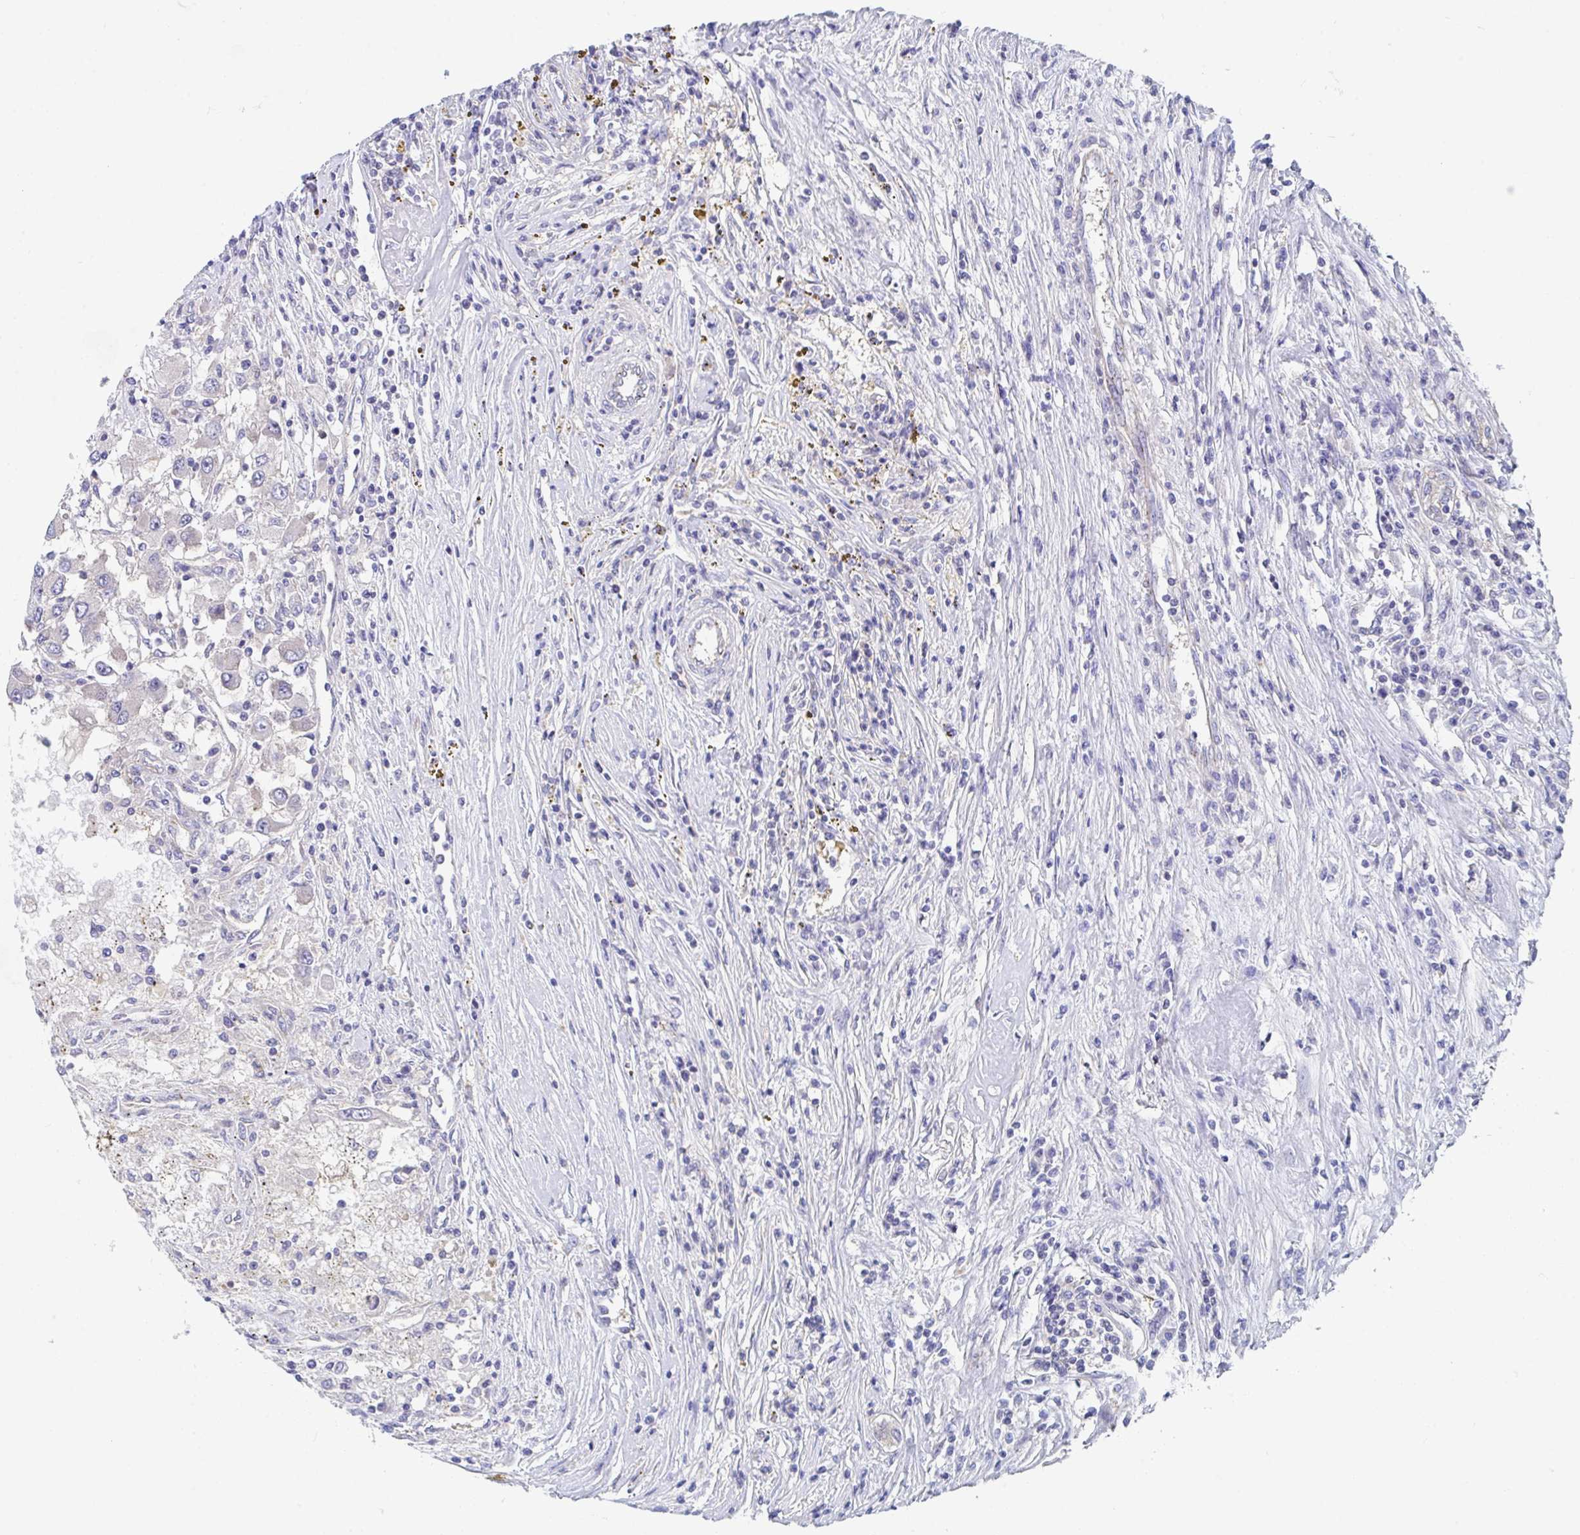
{"staining": {"intensity": "negative", "quantity": "none", "location": "none"}, "tissue": "renal cancer", "cell_type": "Tumor cells", "image_type": "cancer", "snomed": [{"axis": "morphology", "description": "Adenocarcinoma, NOS"}, {"axis": "topography", "description": "Kidney"}], "caption": "A histopathology image of renal cancer stained for a protein exhibits no brown staining in tumor cells. The staining was performed using DAB (3,3'-diaminobenzidine) to visualize the protein expression in brown, while the nuclei were stained in blue with hematoxylin (Magnification: 20x).", "gene": "P2RX3", "patient": {"sex": "female", "age": 67}}